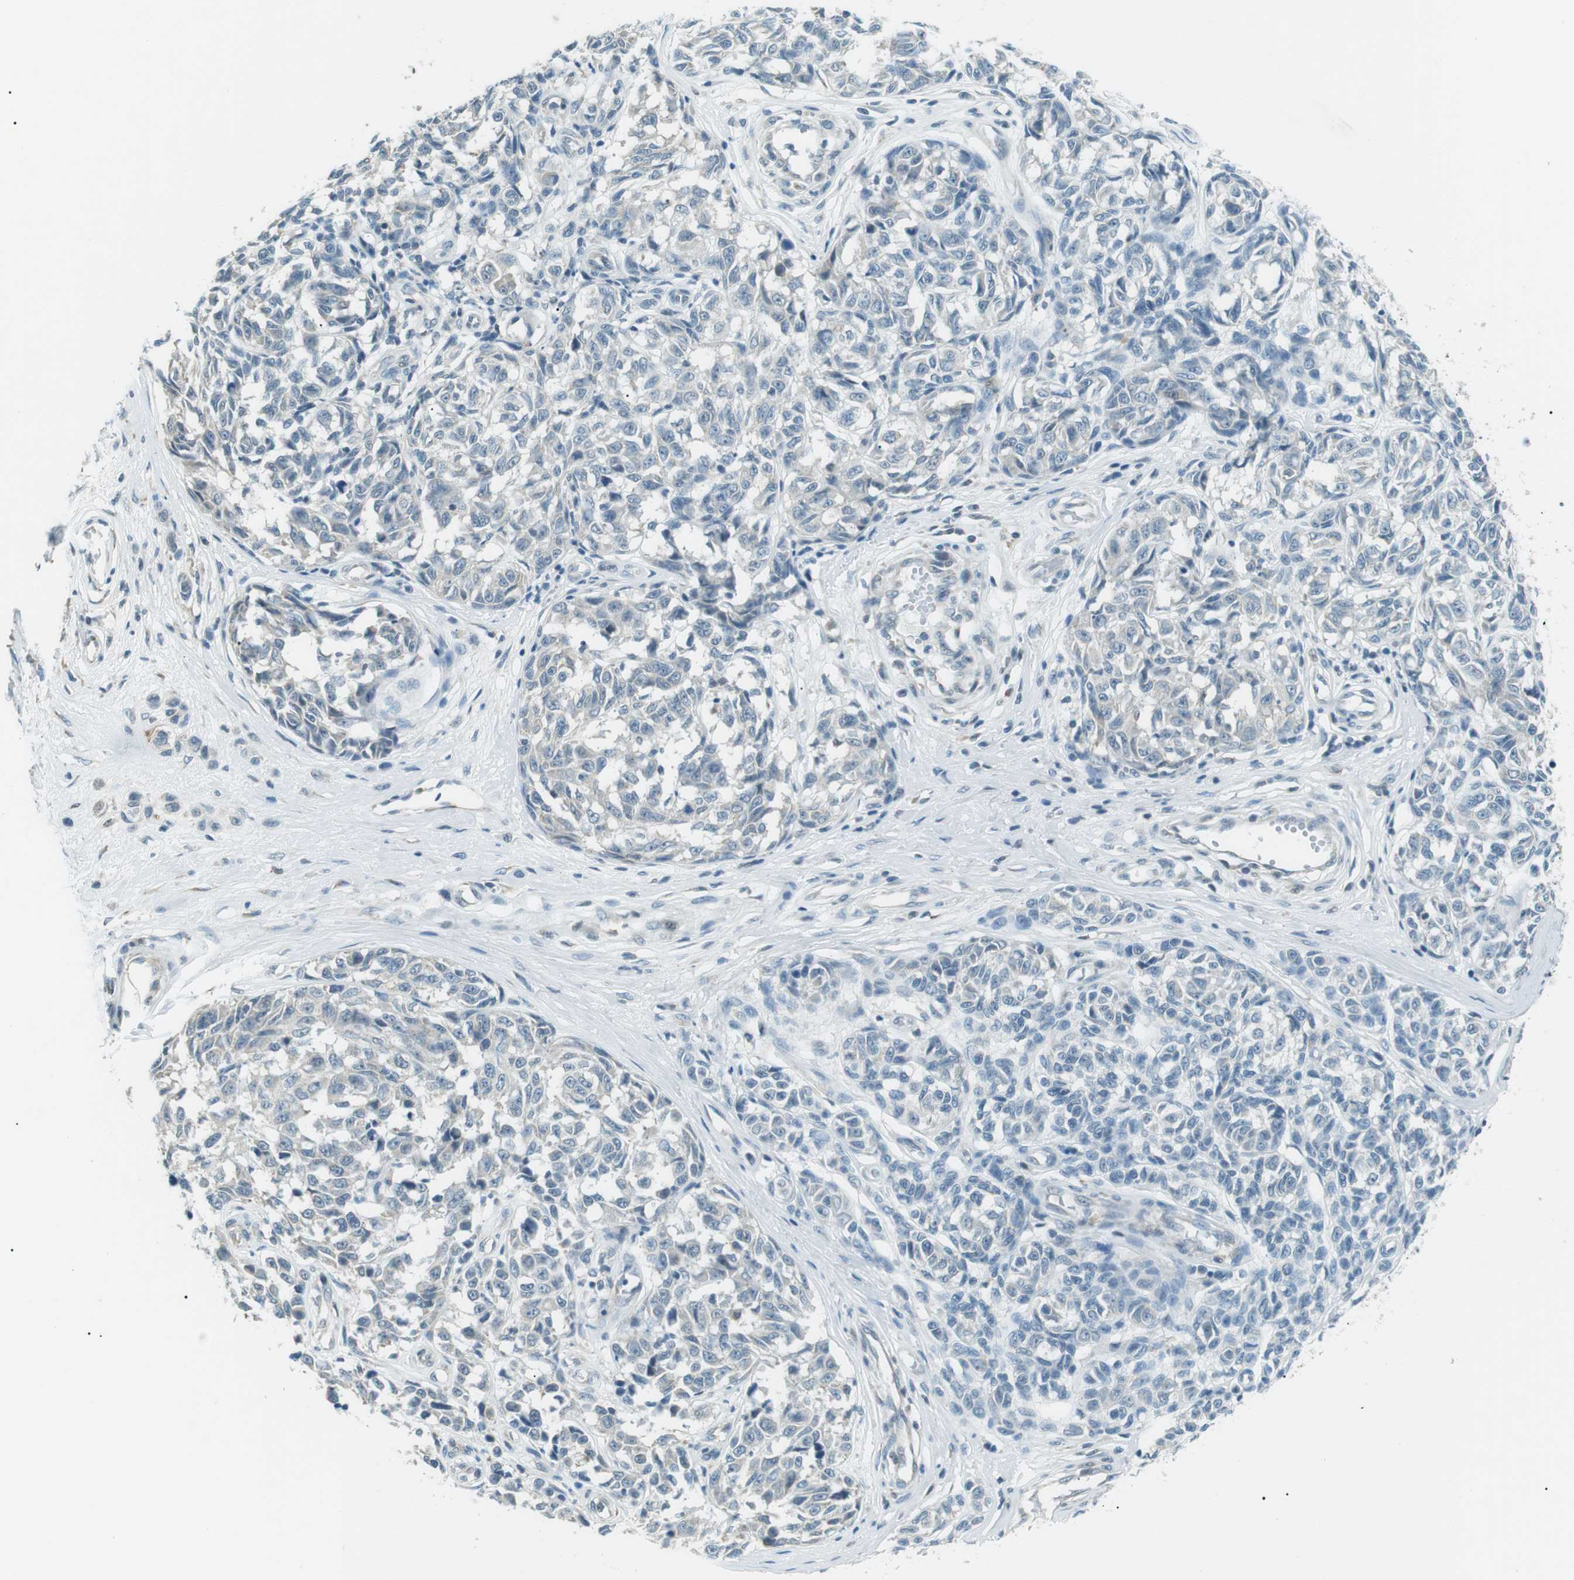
{"staining": {"intensity": "negative", "quantity": "none", "location": "none"}, "tissue": "melanoma", "cell_type": "Tumor cells", "image_type": "cancer", "snomed": [{"axis": "morphology", "description": "Malignant melanoma, NOS"}, {"axis": "topography", "description": "Skin"}], "caption": "Immunohistochemistry of human melanoma displays no expression in tumor cells.", "gene": "SERPINB2", "patient": {"sex": "female", "age": 64}}